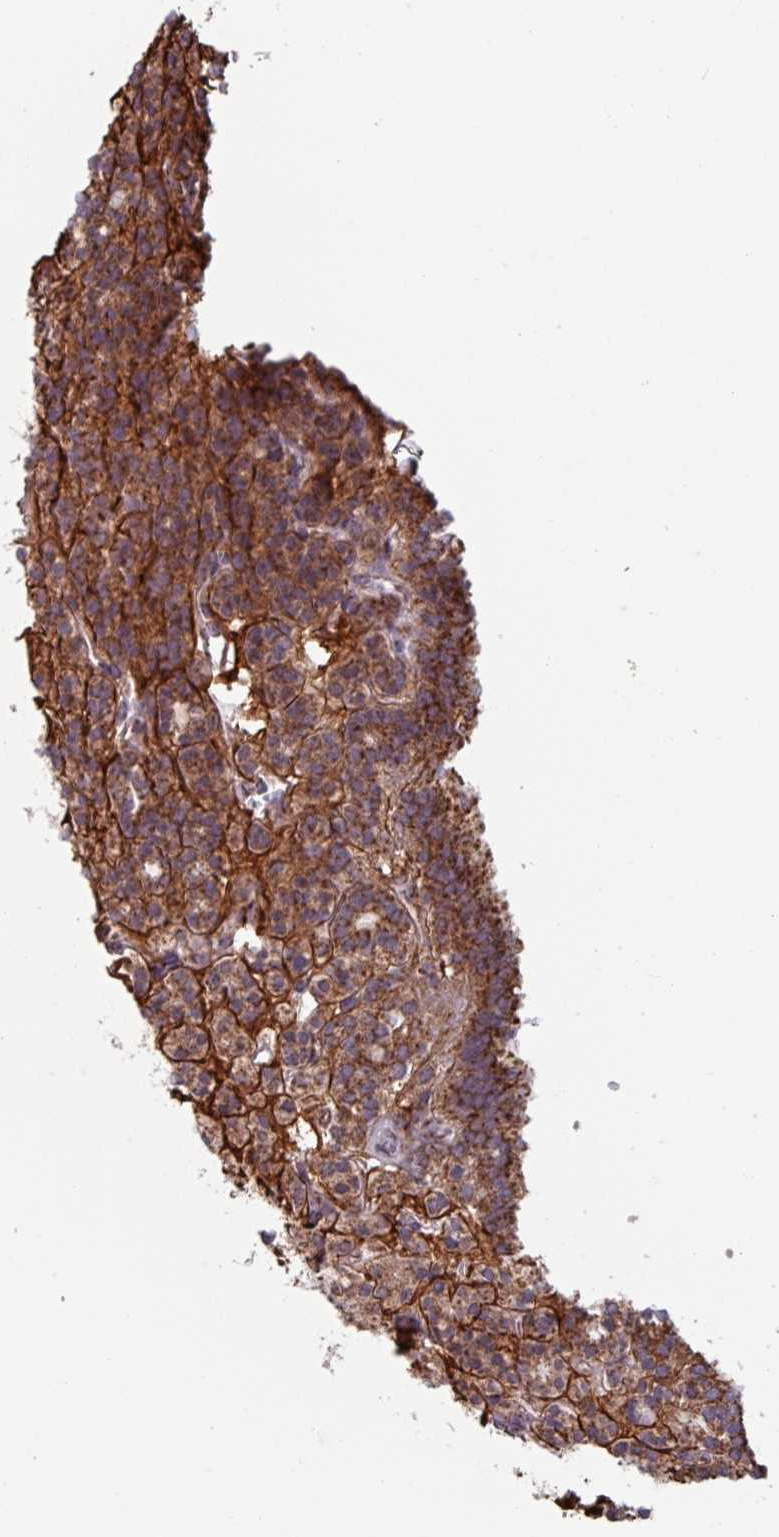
{"staining": {"intensity": "strong", "quantity": ">75%", "location": "cytoplasmic/membranous"}, "tissue": "thyroid cancer", "cell_type": "Tumor cells", "image_type": "cancer", "snomed": [{"axis": "morphology", "description": "Follicular adenoma carcinoma, NOS"}, {"axis": "topography", "description": "Thyroid gland"}], "caption": "Strong cytoplasmic/membranous positivity for a protein is appreciated in about >75% of tumor cells of follicular adenoma carcinoma (thyroid) using immunohistochemistry.", "gene": "COX7C", "patient": {"sex": "female", "age": 63}}